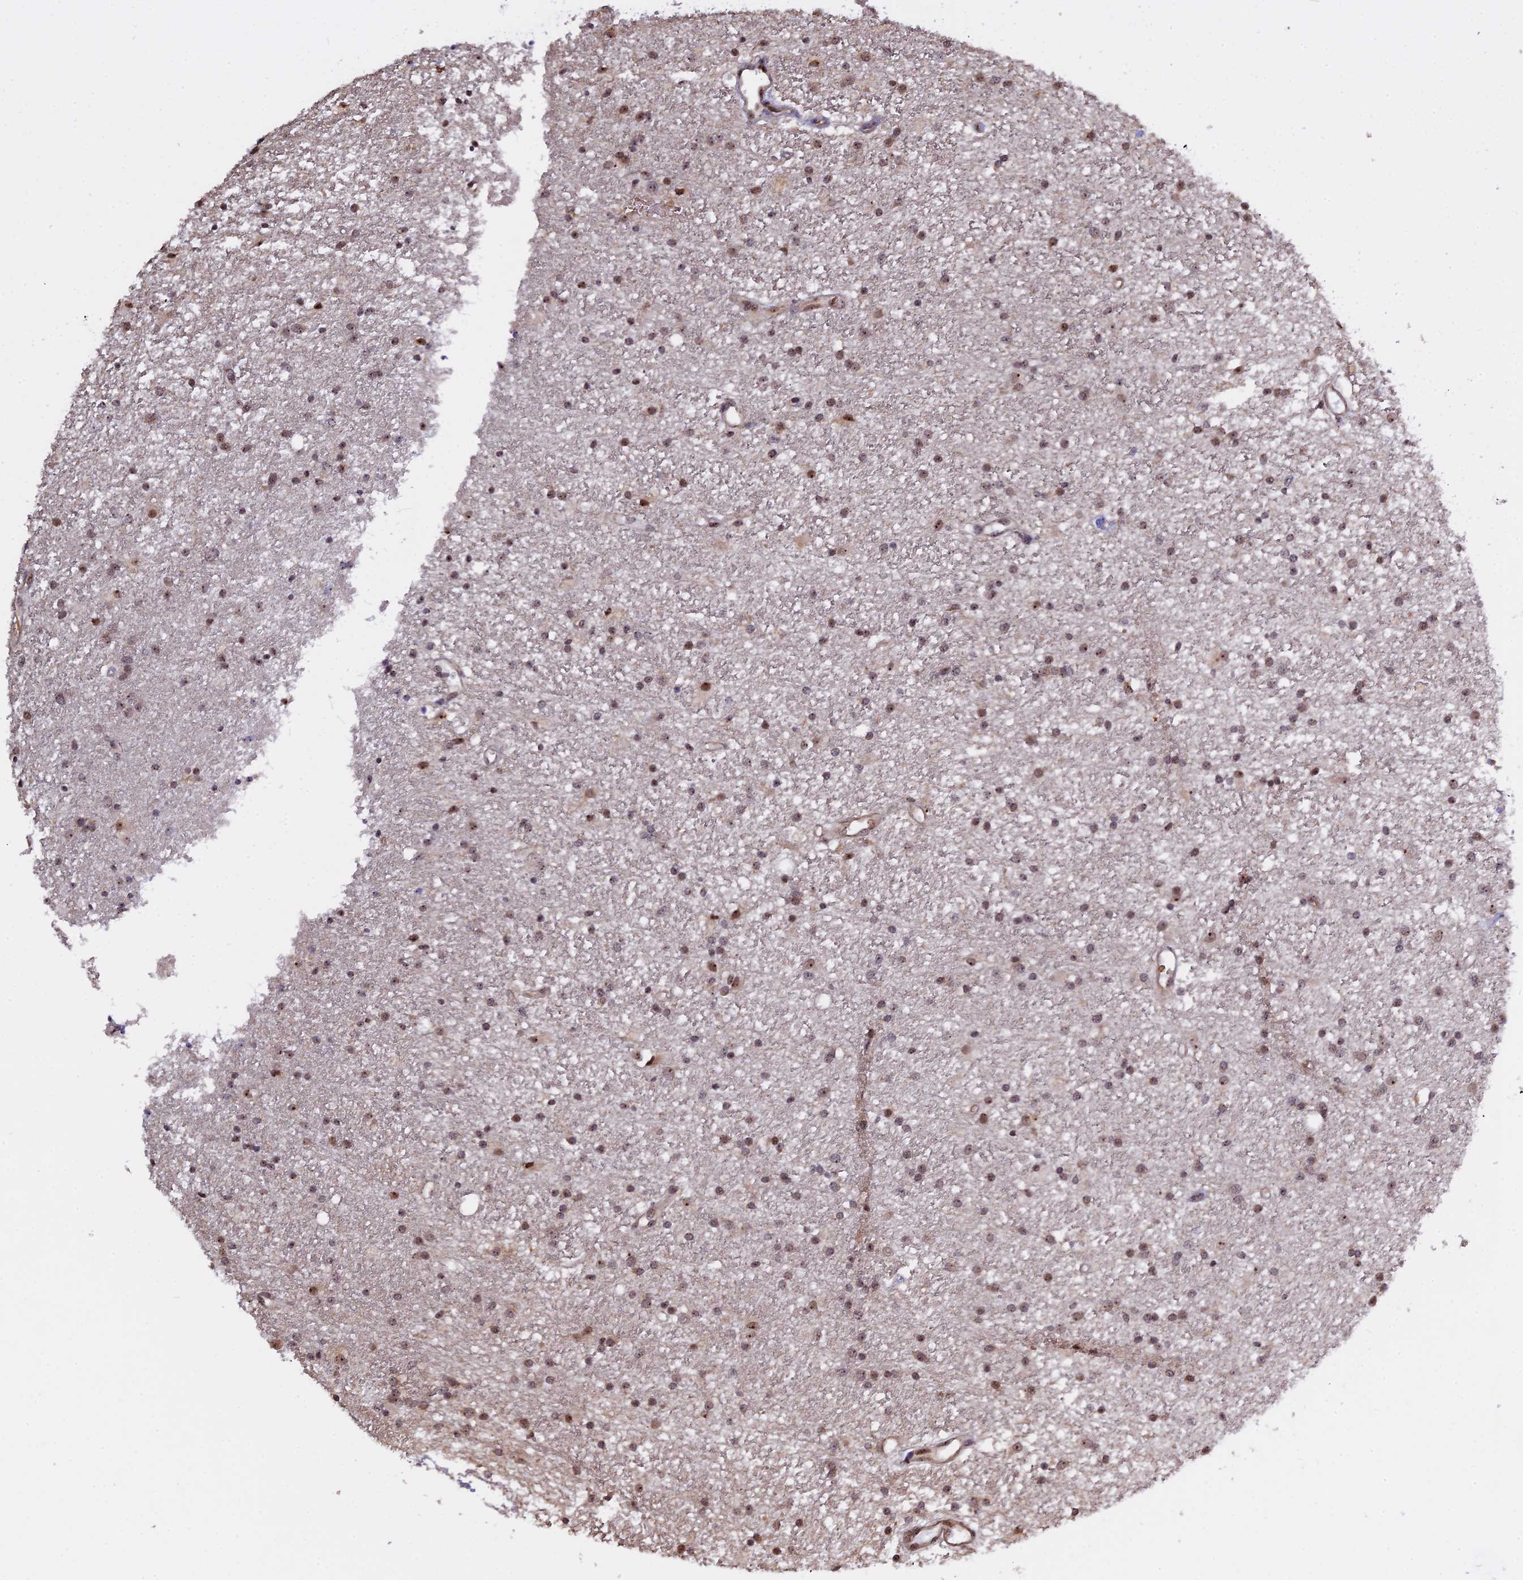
{"staining": {"intensity": "weak", "quantity": "25%-75%", "location": "nuclear"}, "tissue": "glioma", "cell_type": "Tumor cells", "image_type": "cancer", "snomed": [{"axis": "morphology", "description": "Glioma, malignant, High grade"}, {"axis": "topography", "description": "Brain"}], "caption": "About 25%-75% of tumor cells in glioma show weak nuclear protein expression as visualized by brown immunohistochemical staining.", "gene": "MGA", "patient": {"sex": "male", "age": 77}}